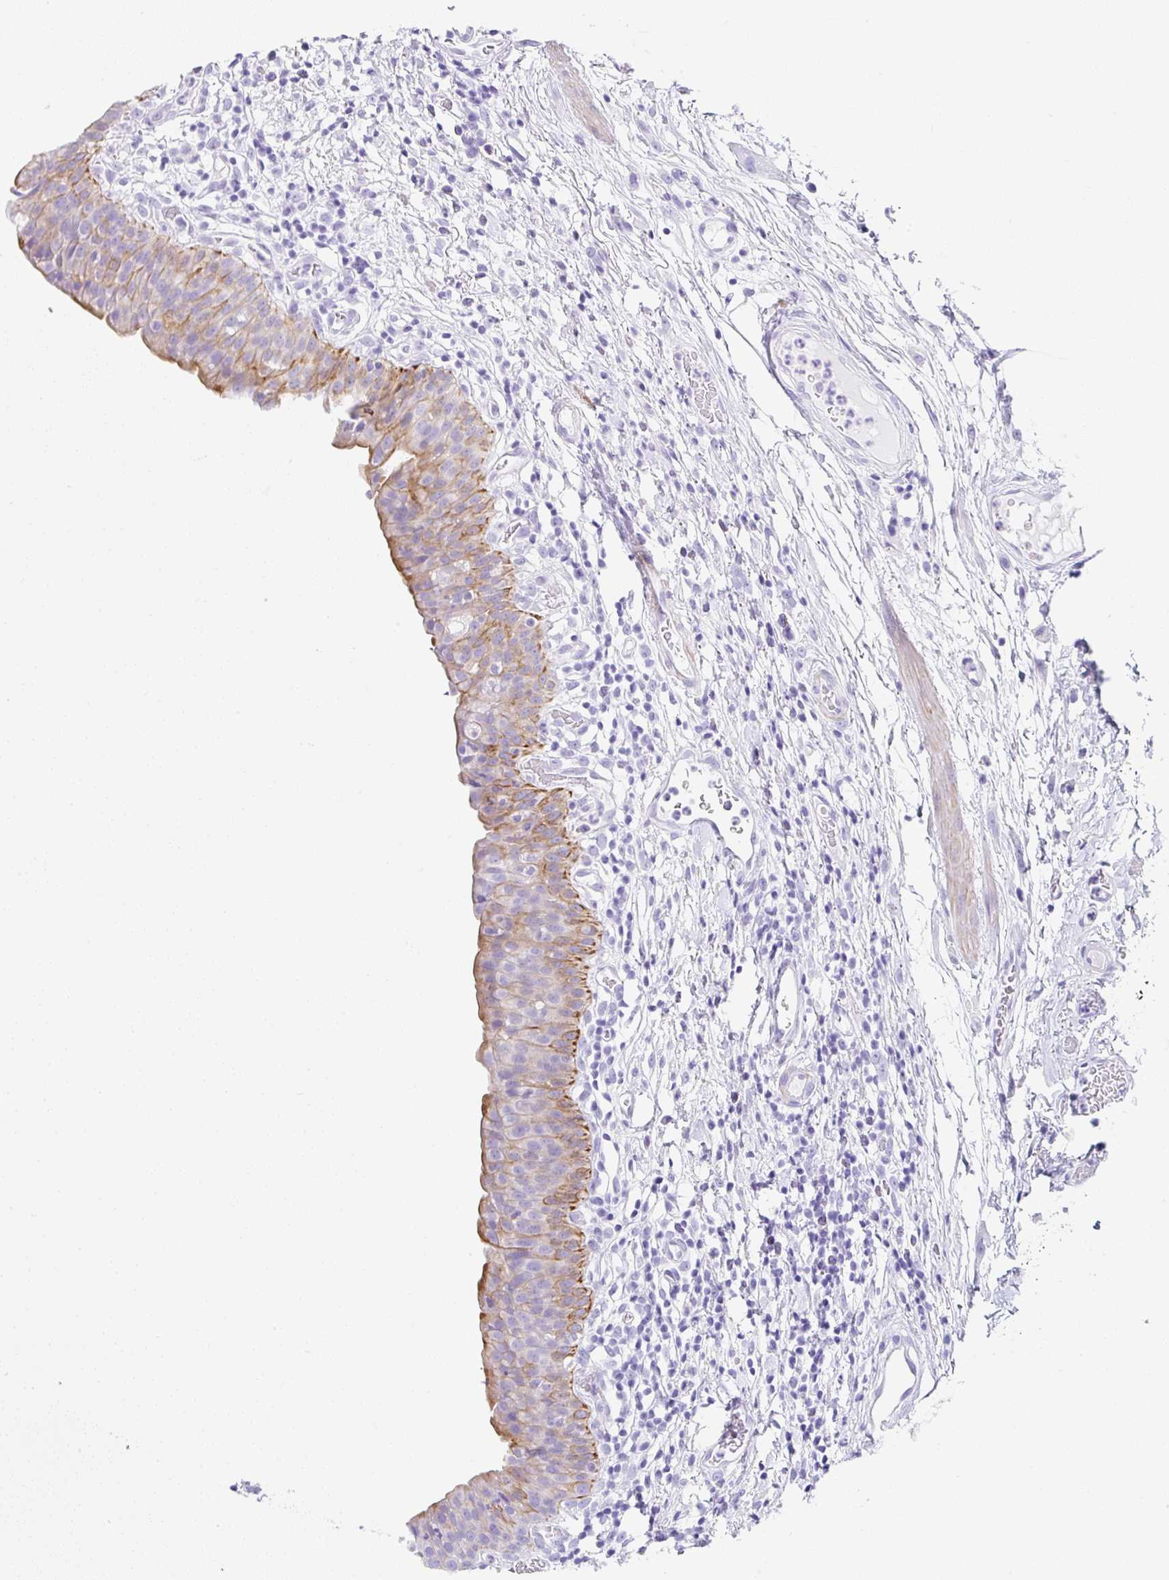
{"staining": {"intensity": "strong", "quantity": "25%-75%", "location": "cytoplasmic/membranous"}, "tissue": "urinary bladder", "cell_type": "Urothelial cells", "image_type": "normal", "snomed": [{"axis": "morphology", "description": "Normal tissue, NOS"}, {"axis": "morphology", "description": "Inflammation, NOS"}, {"axis": "topography", "description": "Urinary bladder"}], "caption": "Brown immunohistochemical staining in normal human urinary bladder demonstrates strong cytoplasmic/membranous staining in about 25%-75% of urothelial cells. Nuclei are stained in blue.", "gene": "CLDND2", "patient": {"sex": "male", "age": 57}}